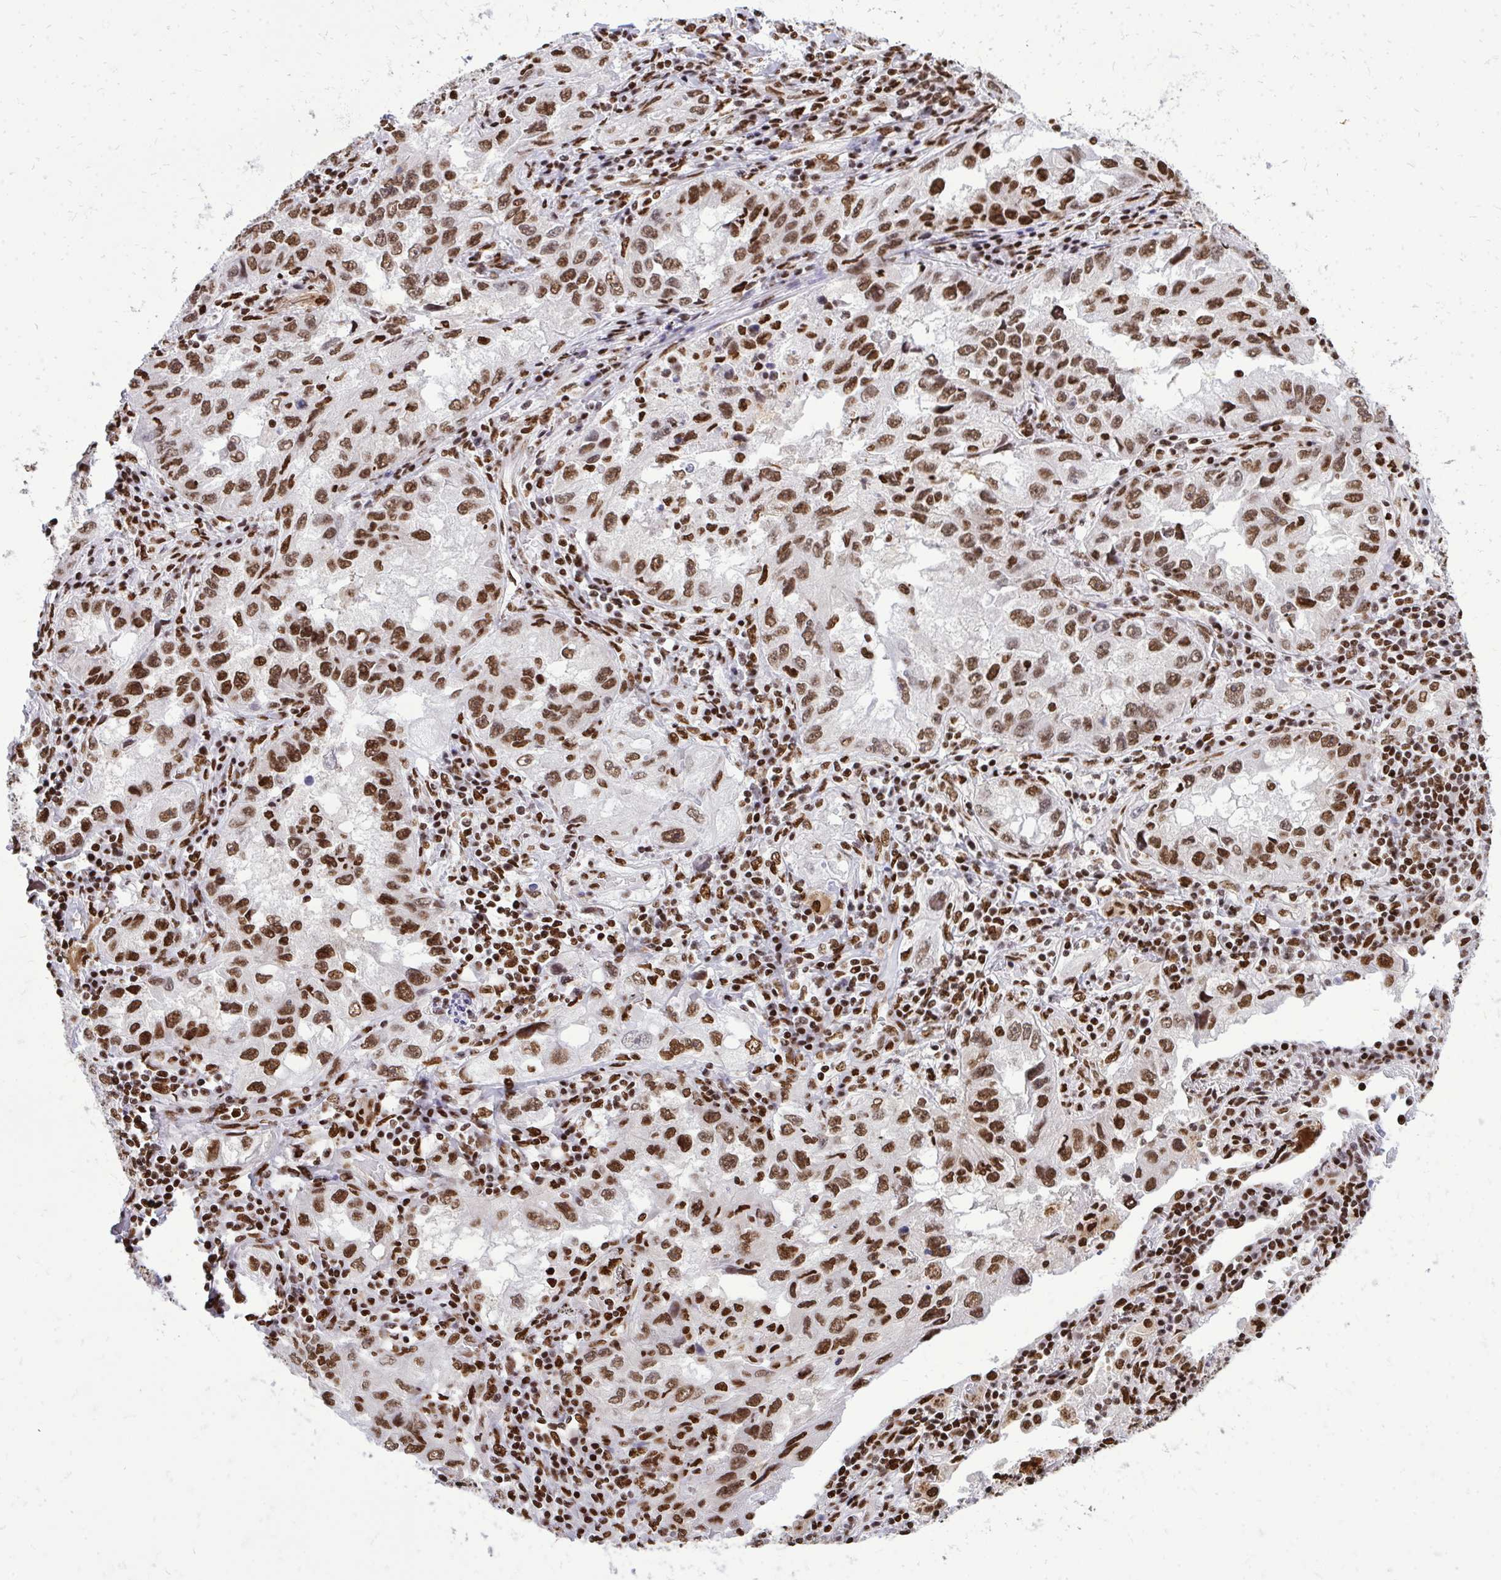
{"staining": {"intensity": "strong", "quantity": ">75%", "location": "nuclear"}, "tissue": "lung cancer", "cell_type": "Tumor cells", "image_type": "cancer", "snomed": [{"axis": "morphology", "description": "Adenocarcinoma, NOS"}, {"axis": "topography", "description": "Lung"}], "caption": "About >75% of tumor cells in lung cancer (adenocarcinoma) demonstrate strong nuclear protein positivity as visualized by brown immunohistochemical staining.", "gene": "TBL1Y", "patient": {"sex": "female", "age": 73}}